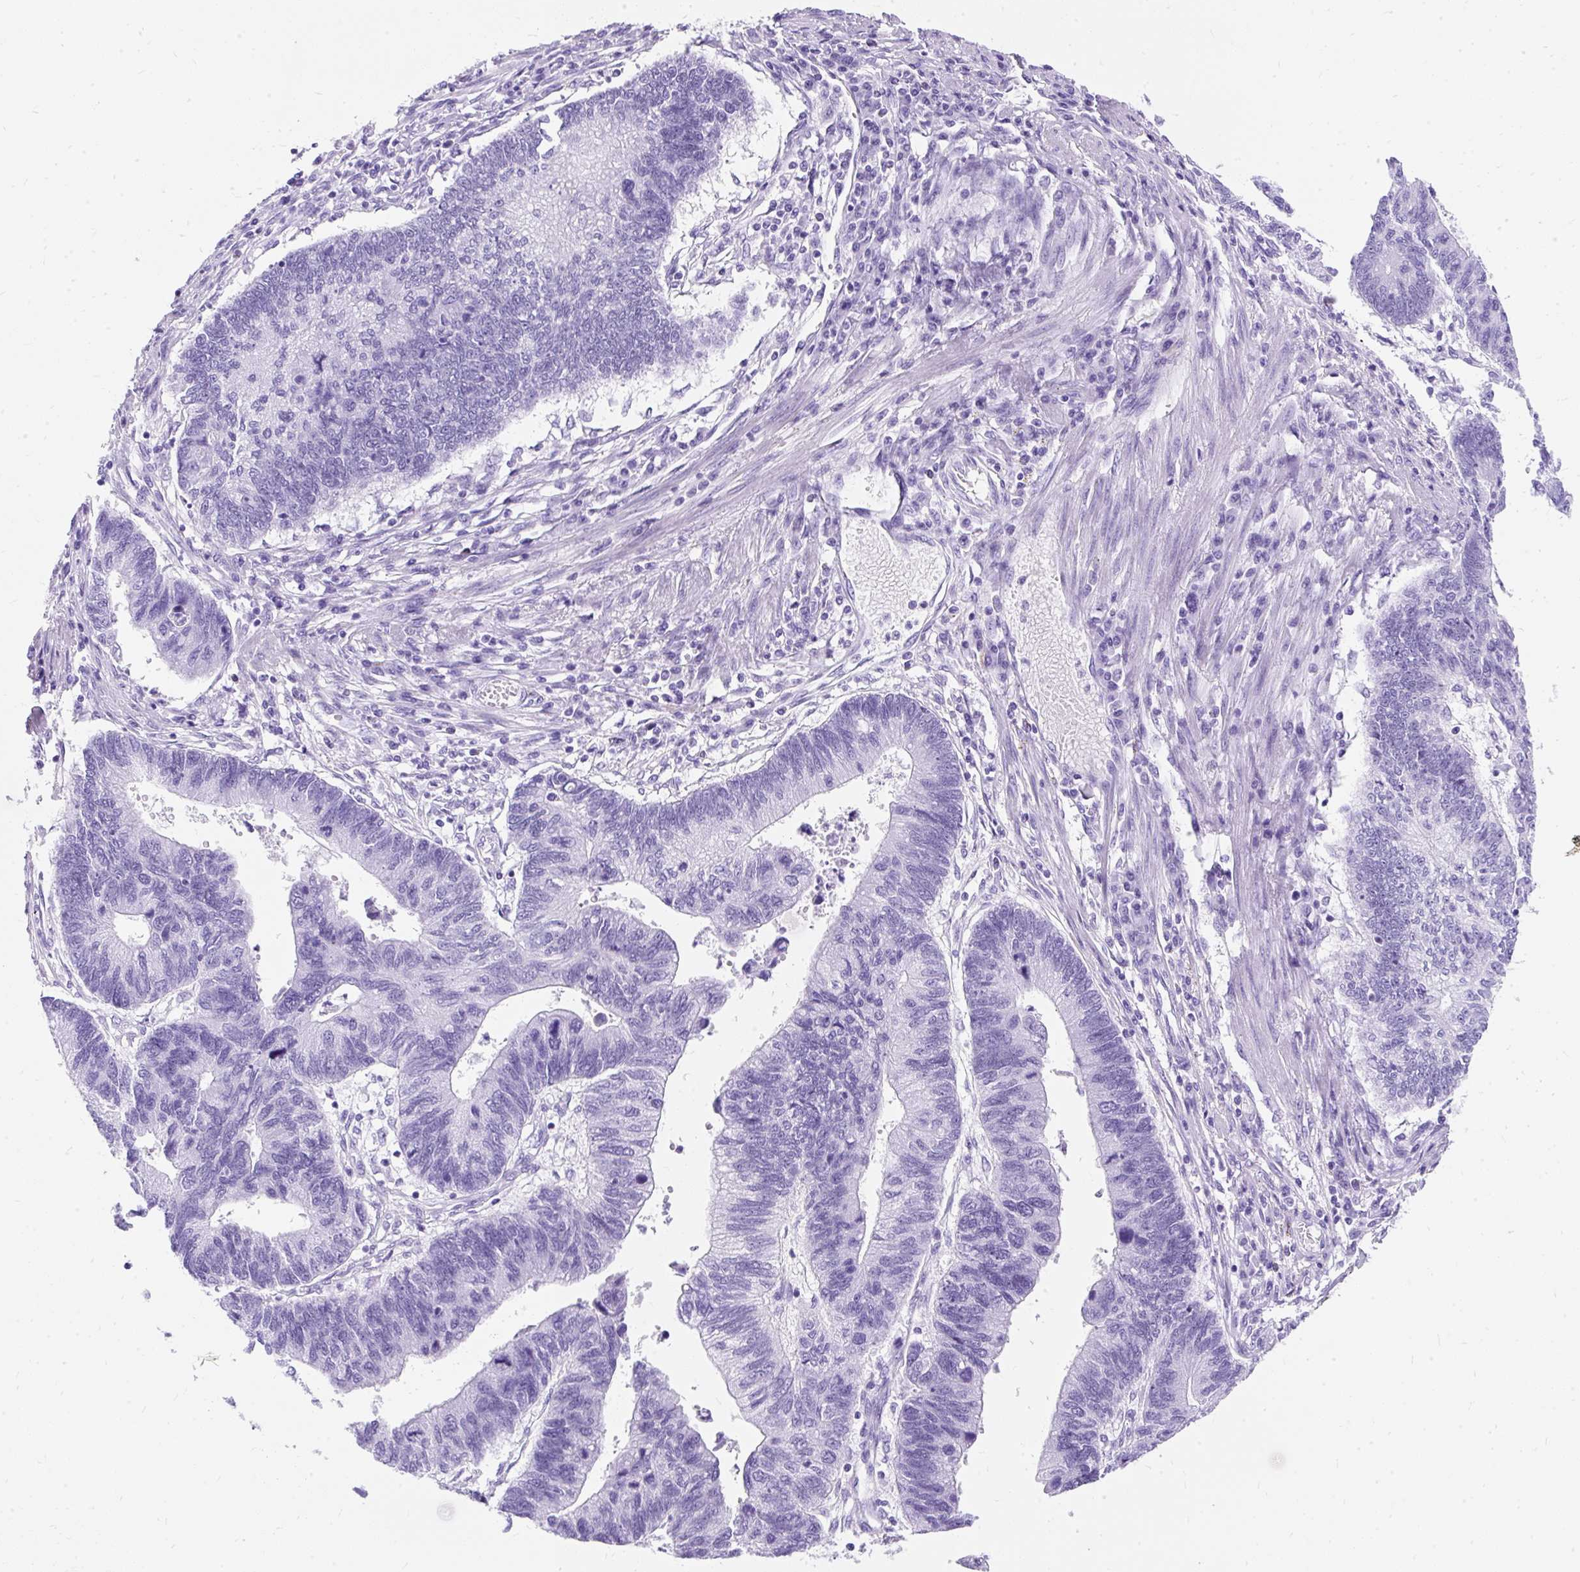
{"staining": {"intensity": "negative", "quantity": "none", "location": "none"}, "tissue": "stomach cancer", "cell_type": "Tumor cells", "image_type": "cancer", "snomed": [{"axis": "morphology", "description": "Adenocarcinoma, NOS"}, {"axis": "topography", "description": "Stomach"}], "caption": "DAB (3,3'-diaminobenzidine) immunohistochemical staining of stomach cancer (adenocarcinoma) reveals no significant expression in tumor cells.", "gene": "PVALB", "patient": {"sex": "male", "age": 59}}